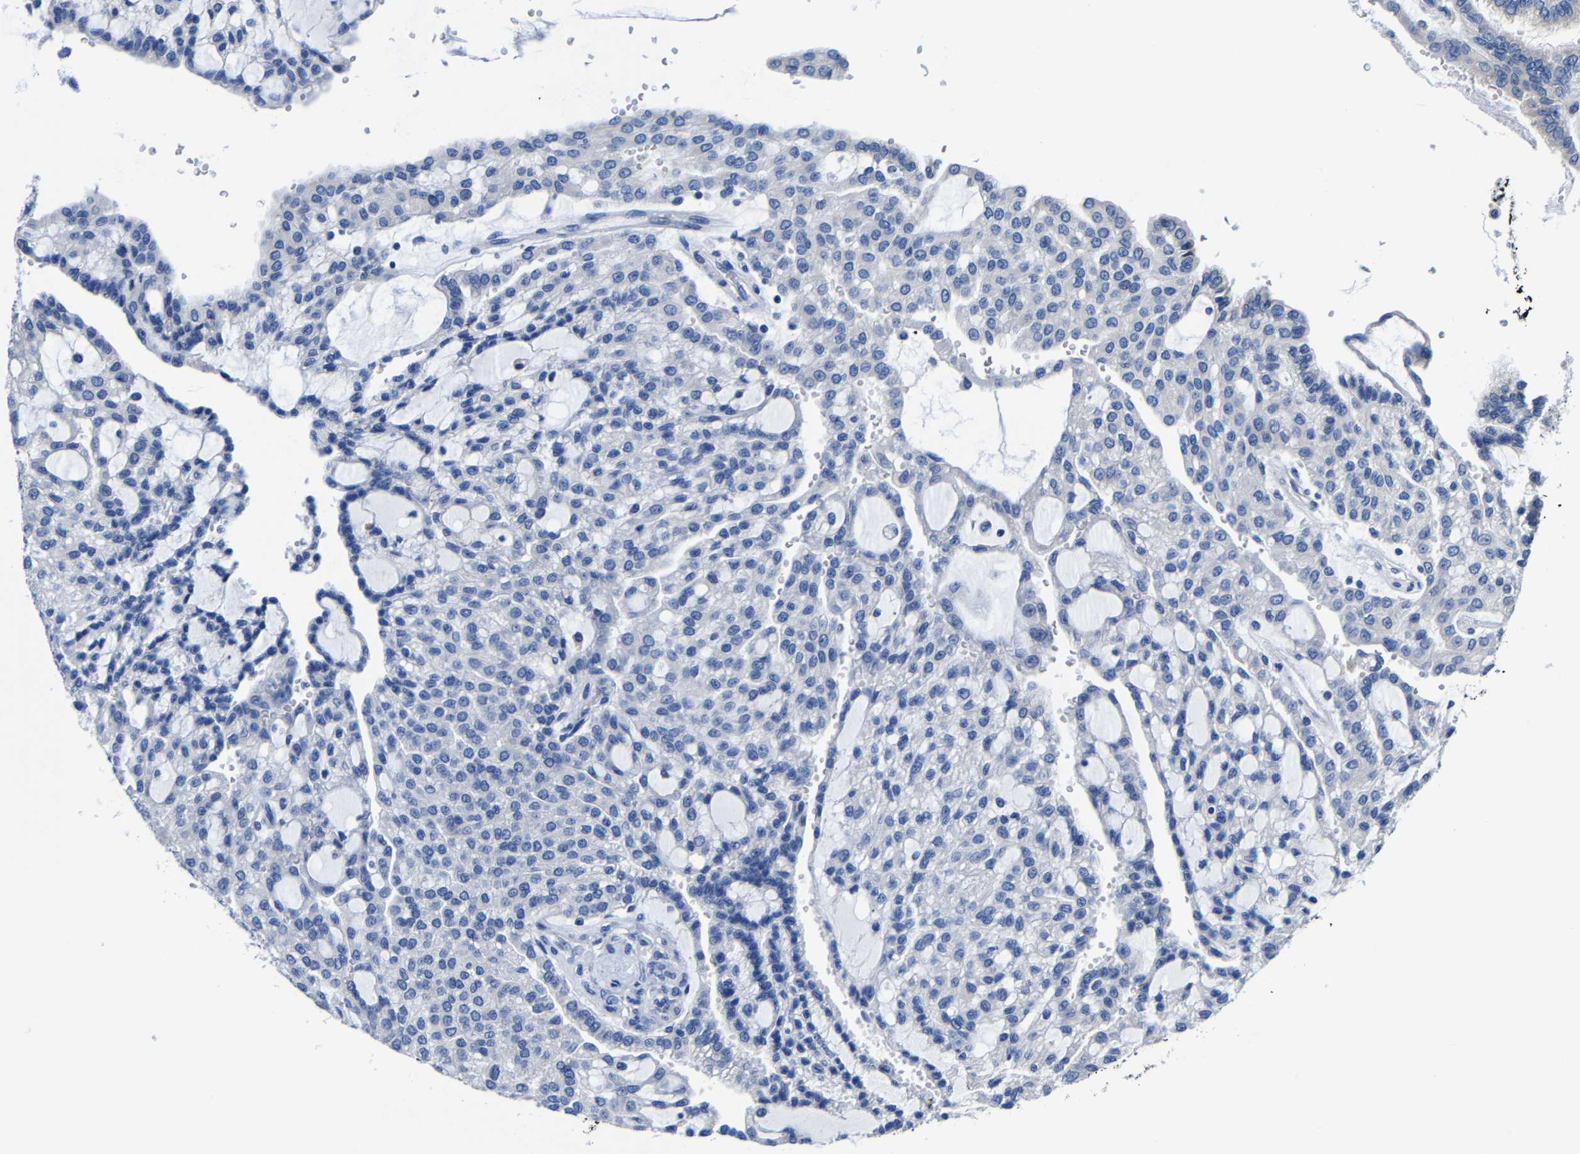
{"staining": {"intensity": "negative", "quantity": "none", "location": "none"}, "tissue": "renal cancer", "cell_type": "Tumor cells", "image_type": "cancer", "snomed": [{"axis": "morphology", "description": "Adenocarcinoma, NOS"}, {"axis": "topography", "description": "Kidney"}], "caption": "Immunohistochemistry (IHC) histopathology image of neoplastic tissue: human renal cancer stained with DAB exhibits no significant protein expression in tumor cells.", "gene": "SRPK2", "patient": {"sex": "male", "age": 63}}